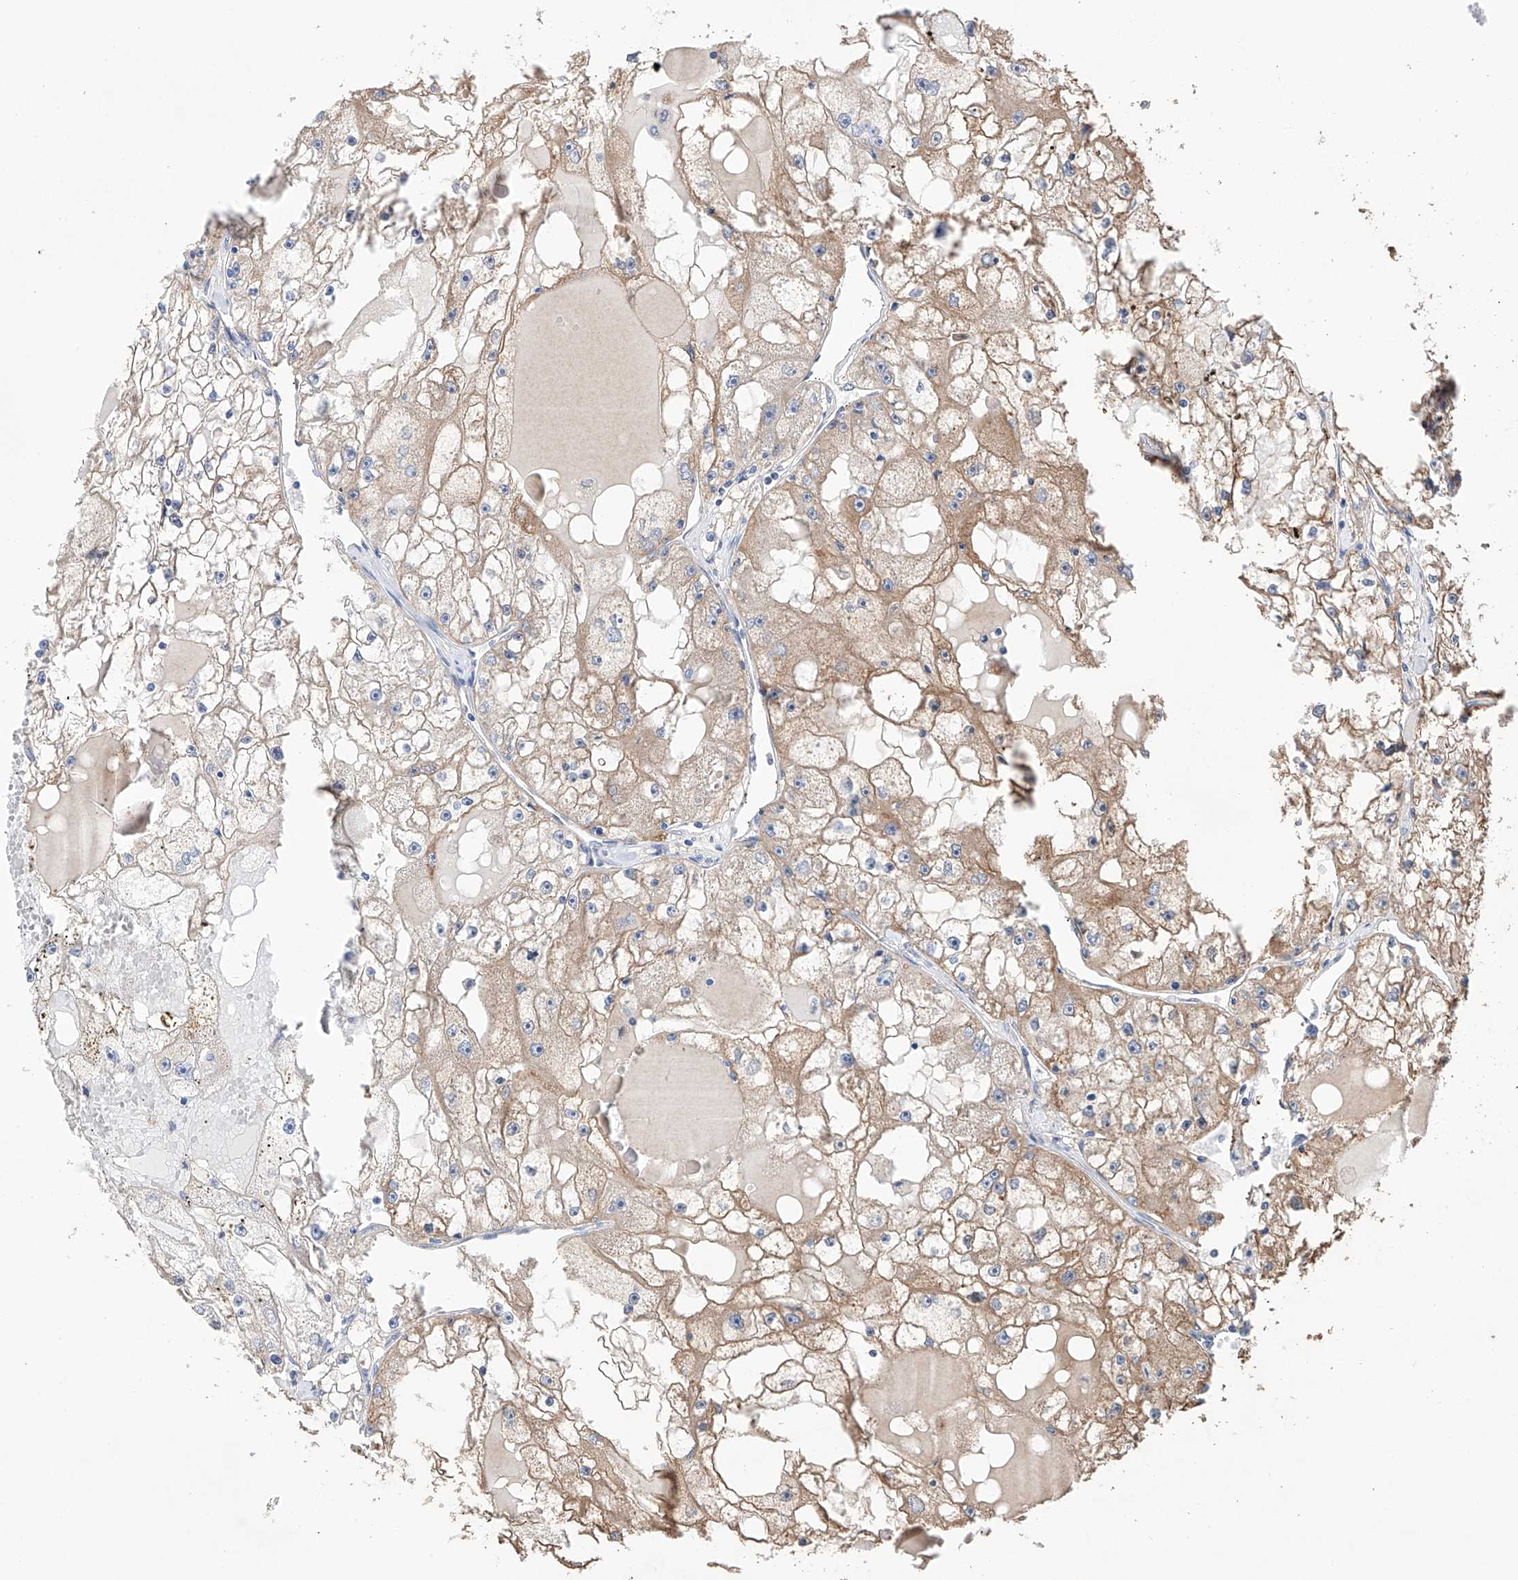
{"staining": {"intensity": "weak", "quantity": "25%-75%", "location": "cytoplasmic/membranous"}, "tissue": "renal cancer", "cell_type": "Tumor cells", "image_type": "cancer", "snomed": [{"axis": "morphology", "description": "Adenocarcinoma, NOS"}, {"axis": "topography", "description": "Kidney"}], "caption": "Approximately 25%-75% of tumor cells in human adenocarcinoma (renal) demonstrate weak cytoplasmic/membranous protein expression as visualized by brown immunohistochemical staining.", "gene": "AFG1L", "patient": {"sex": "male", "age": 56}}